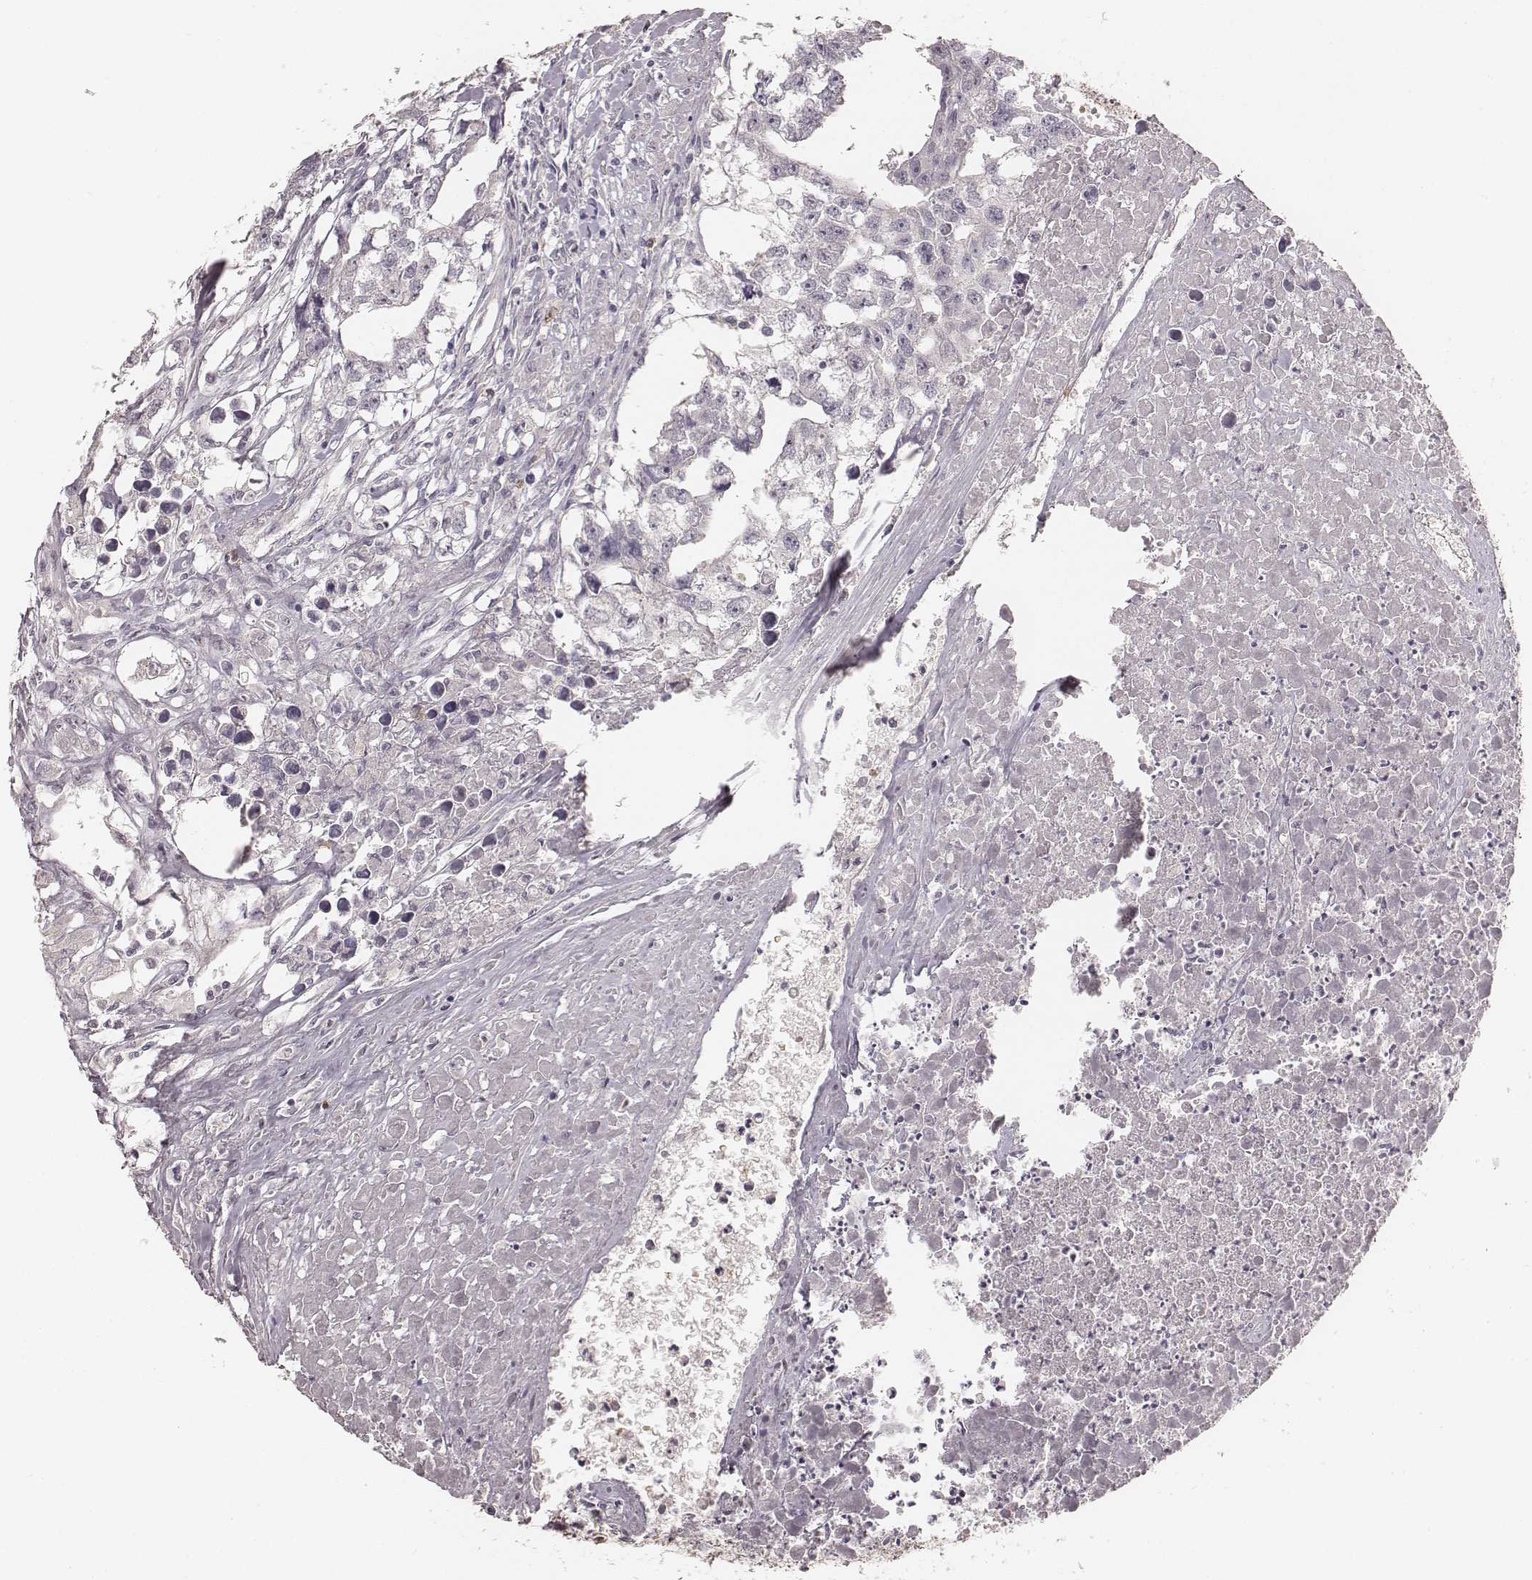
{"staining": {"intensity": "negative", "quantity": "none", "location": "none"}, "tissue": "testis cancer", "cell_type": "Tumor cells", "image_type": "cancer", "snomed": [{"axis": "morphology", "description": "Carcinoma, Embryonal, NOS"}, {"axis": "morphology", "description": "Teratoma, malignant, NOS"}, {"axis": "topography", "description": "Testis"}], "caption": "IHC image of human testis cancer (teratoma (malignant)) stained for a protein (brown), which demonstrates no positivity in tumor cells.", "gene": "CD8A", "patient": {"sex": "male", "age": 44}}